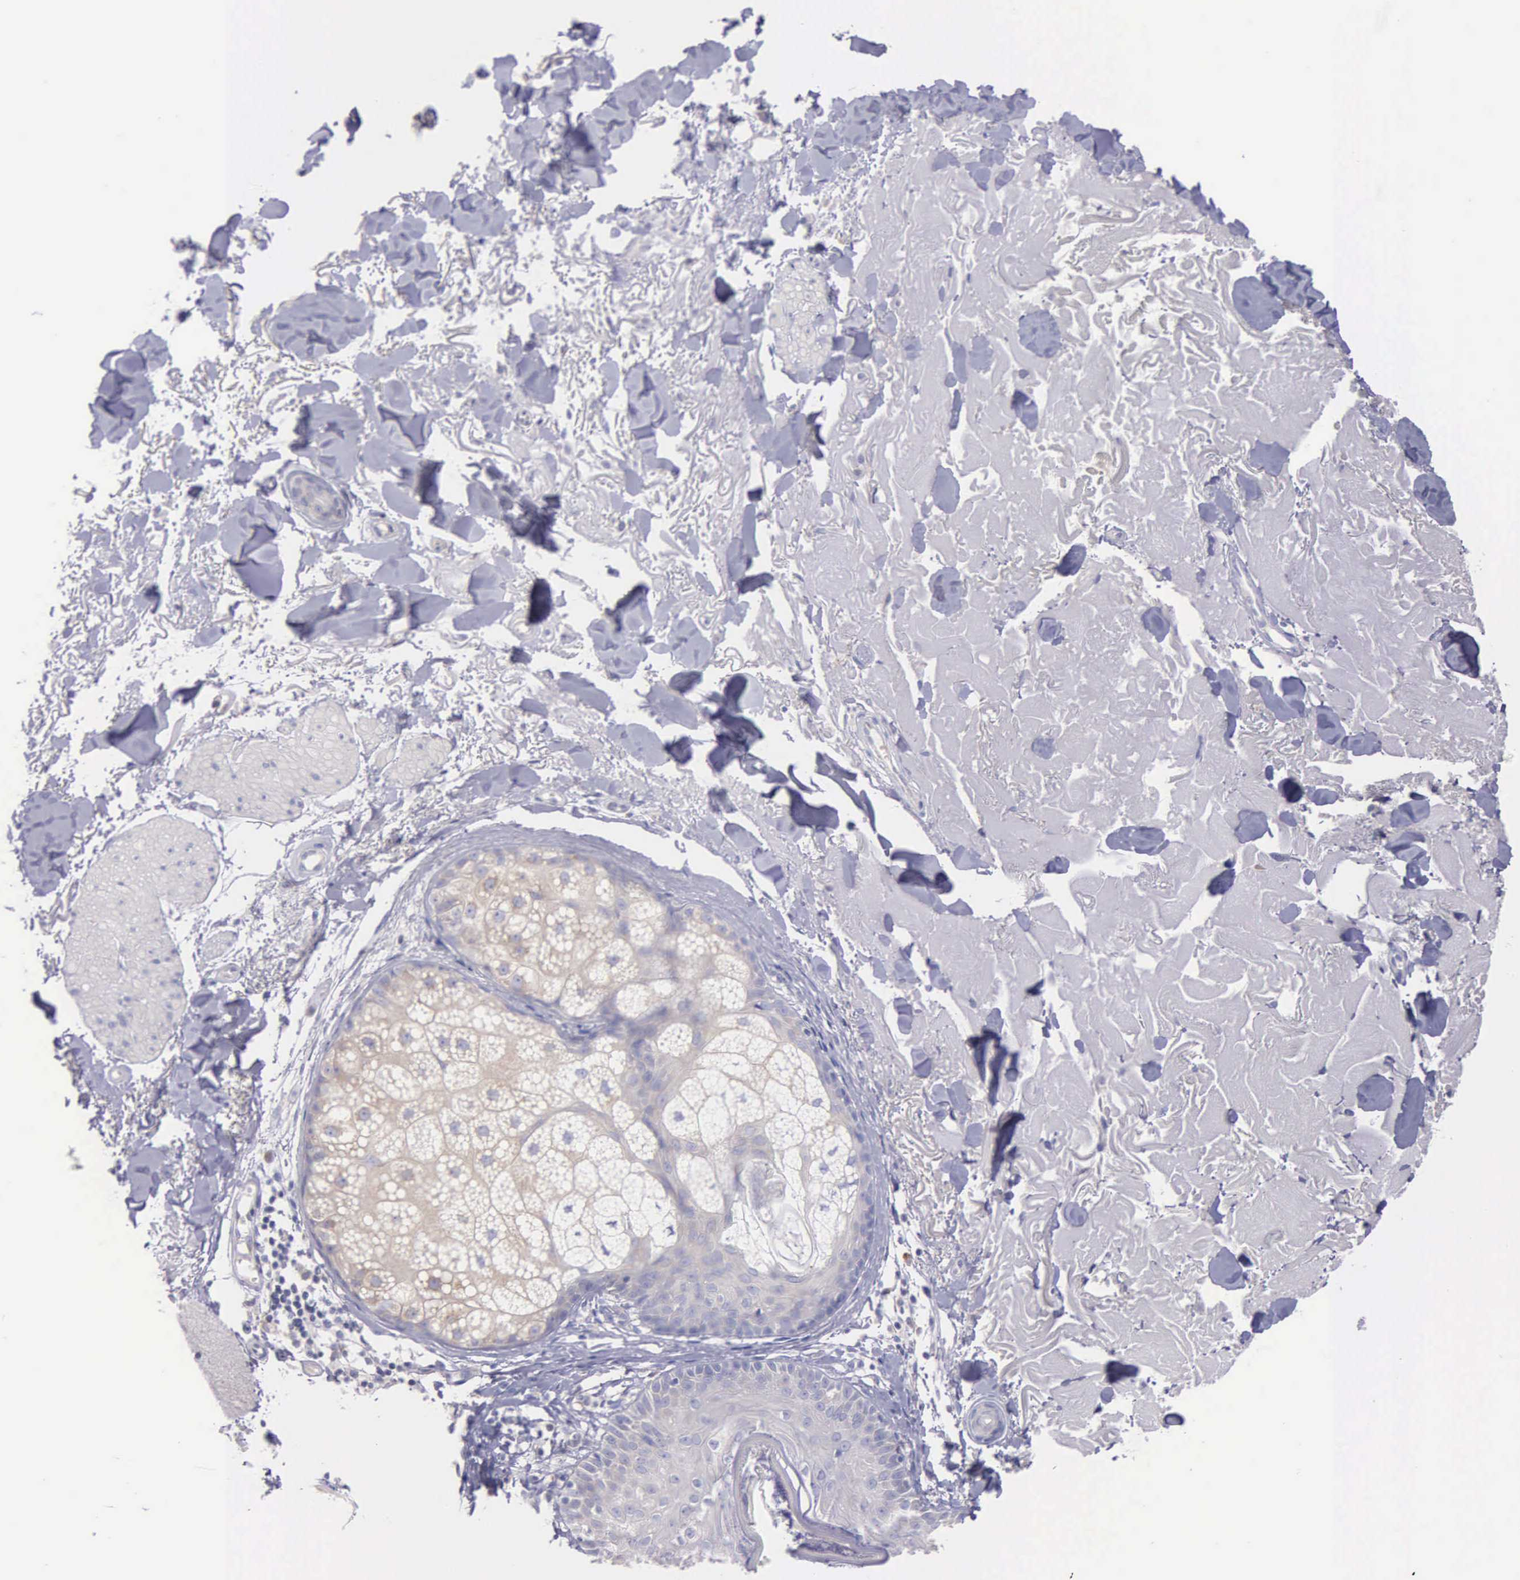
{"staining": {"intensity": "negative", "quantity": "none", "location": "none"}, "tissue": "skin", "cell_type": "Fibroblasts", "image_type": "normal", "snomed": [{"axis": "morphology", "description": "Normal tissue, NOS"}, {"axis": "topography", "description": "Skin"}], "caption": "This is an IHC photomicrograph of unremarkable skin. There is no expression in fibroblasts.", "gene": "CTAGE15", "patient": {"sex": "male", "age": 86}}